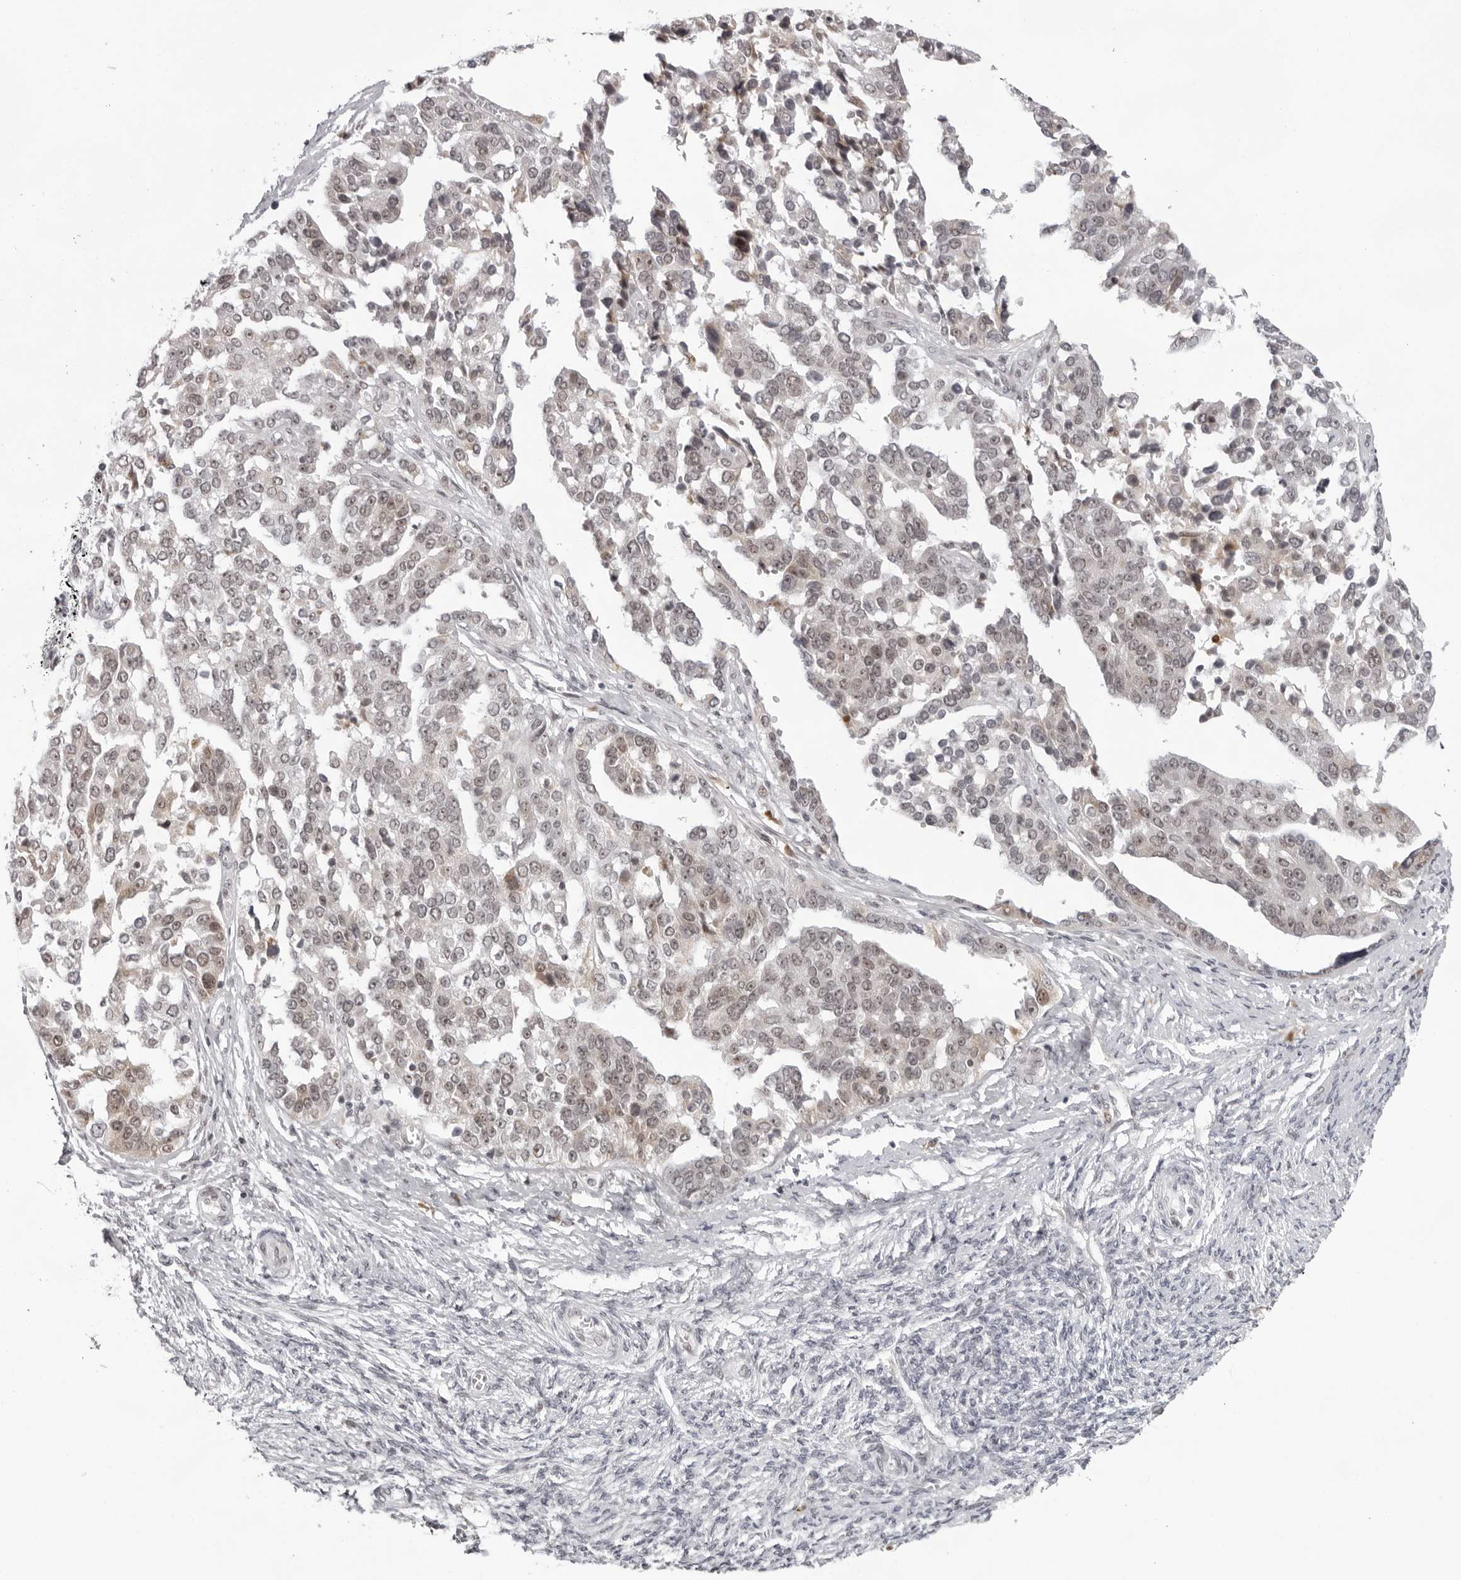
{"staining": {"intensity": "moderate", "quantity": ">75%", "location": "nuclear"}, "tissue": "ovarian cancer", "cell_type": "Tumor cells", "image_type": "cancer", "snomed": [{"axis": "morphology", "description": "Cystadenocarcinoma, serous, NOS"}, {"axis": "topography", "description": "Ovary"}], "caption": "Serous cystadenocarcinoma (ovarian) tissue shows moderate nuclear staining in approximately >75% of tumor cells, visualized by immunohistochemistry. The staining was performed using DAB to visualize the protein expression in brown, while the nuclei were stained in blue with hematoxylin (Magnification: 20x).", "gene": "EXOSC10", "patient": {"sex": "female", "age": 44}}